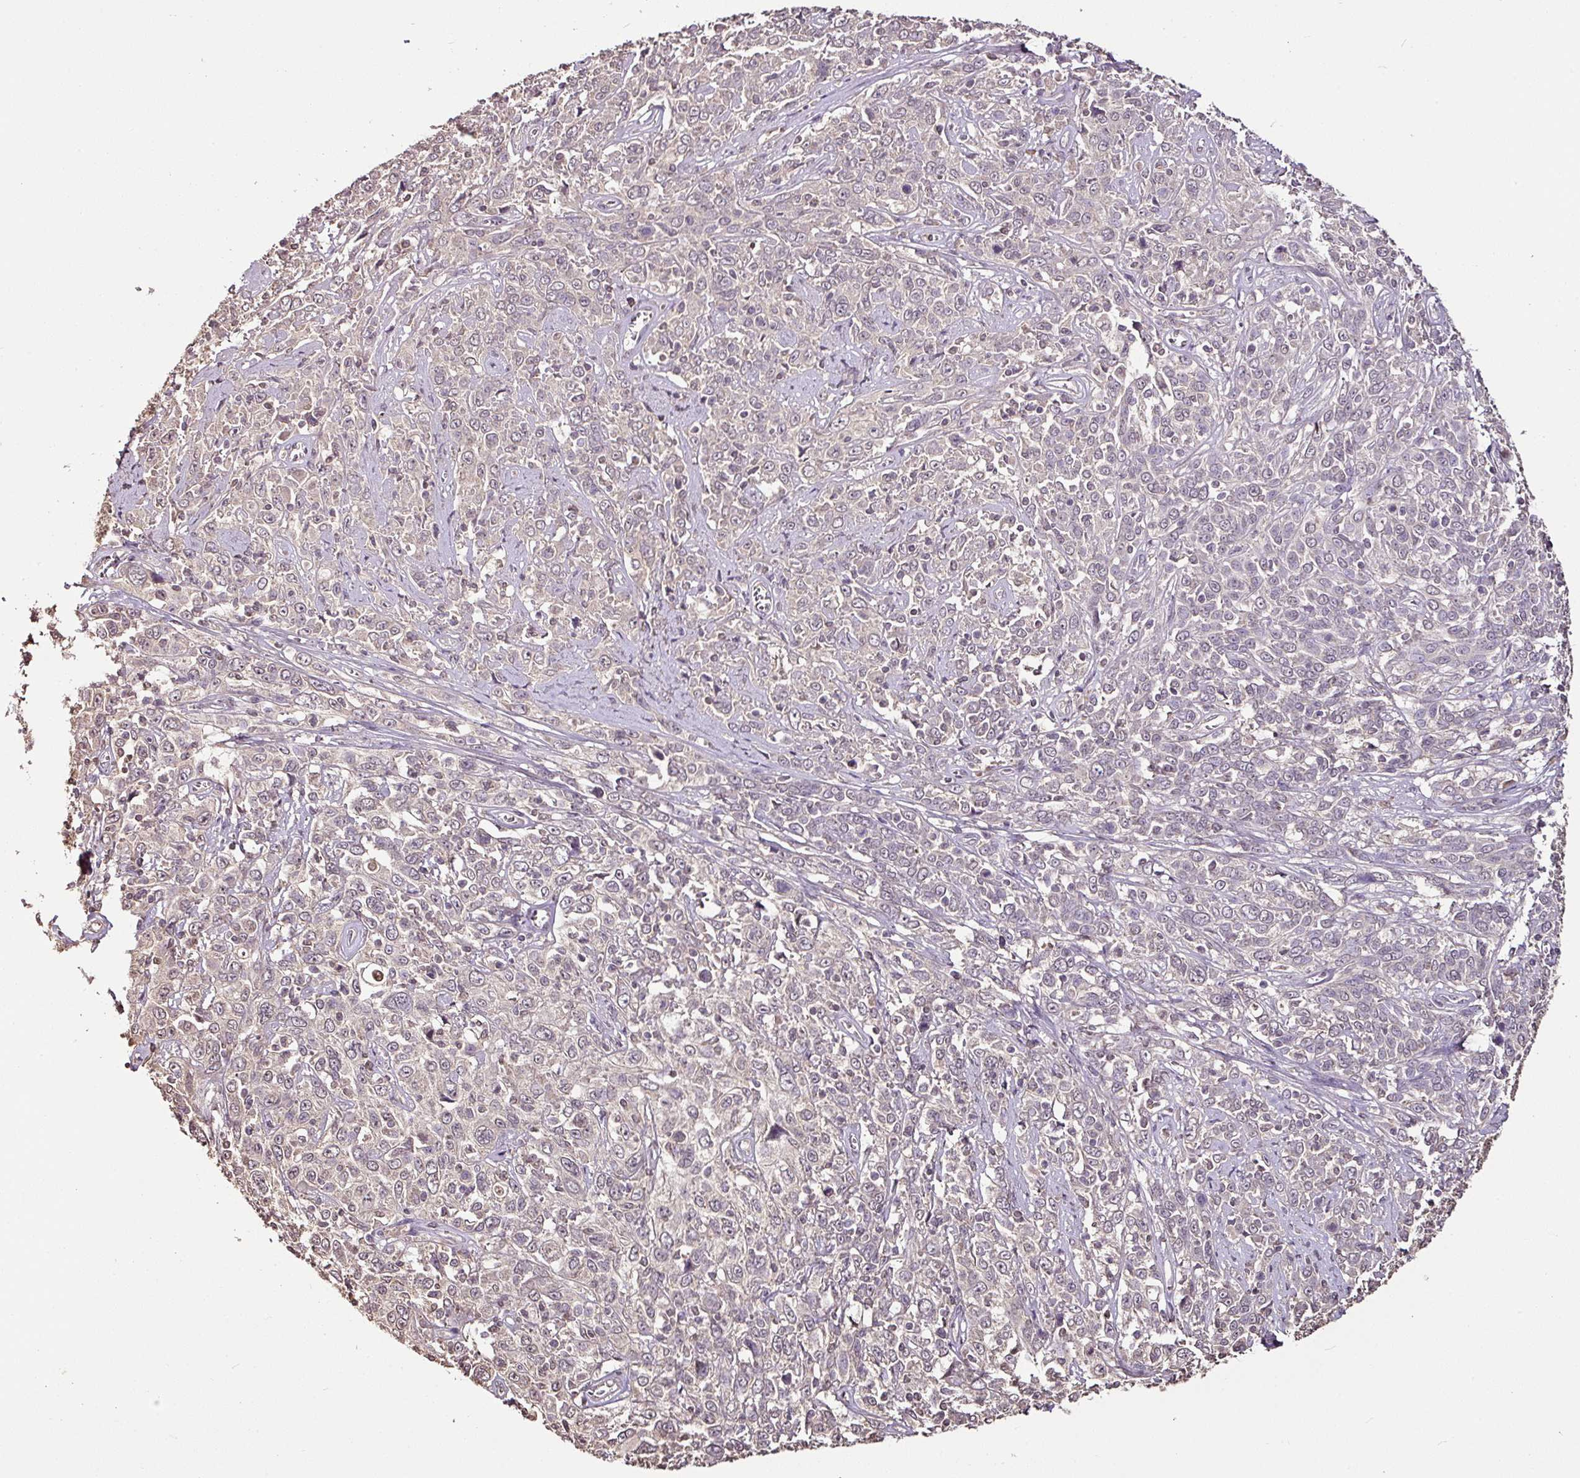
{"staining": {"intensity": "weak", "quantity": "<25%", "location": "nuclear"}, "tissue": "cervical cancer", "cell_type": "Tumor cells", "image_type": "cancer", "snomed": [{"axis": "morphology", "description": "Squamous cell carcinoma, NOS"}, {"axis": "topography", "description": "Cervix"}], "caption": "IHC micrograph of cervical cancer stained for a protein (brown), which reveals no positivity in tumor cells.", "gene": "RPL38", "patient": {"sex": "female", "age": 46}}